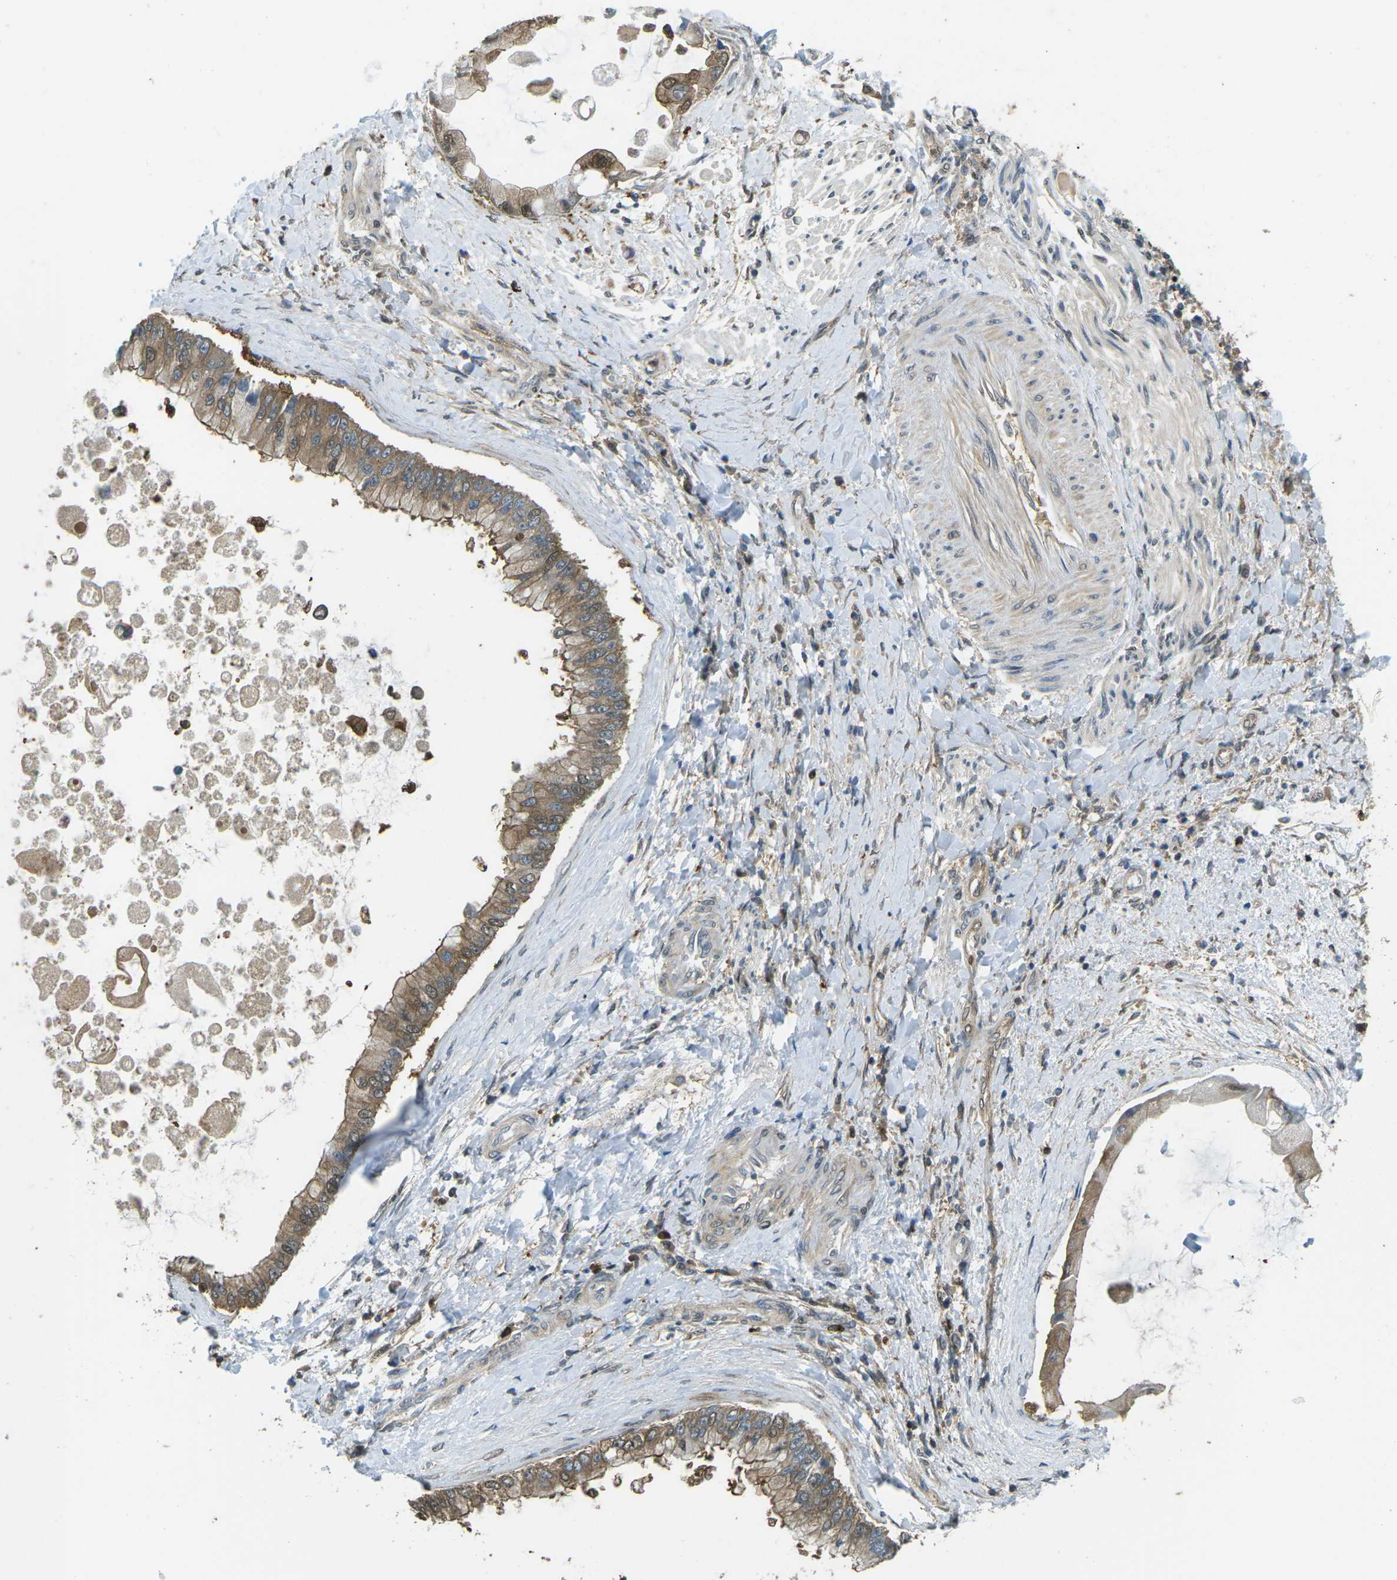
{"staining": {"intensity": "moderate", "quantity": ">75%", "location": "cytoplasmic/membranous,nuclear"}, "tissue": "liver cancer", "cell_type": "Tumor cells", "image_type": "cancer", "snomed": [{"axis": "morphology", "description": "Cholangiocarcinoma"}, {"axis": "topography", "description": "Liver"}], "caption": "Moderate cytoplasmic/membranous and nuclear staining is seen in approximately >75% of tumor cells in cholangiocarcinoma (liver). (IHC, brightfield microscopy, high magnification).", "gene": "PIEZO2", "patient": {"sex": "male", "age": 50}}